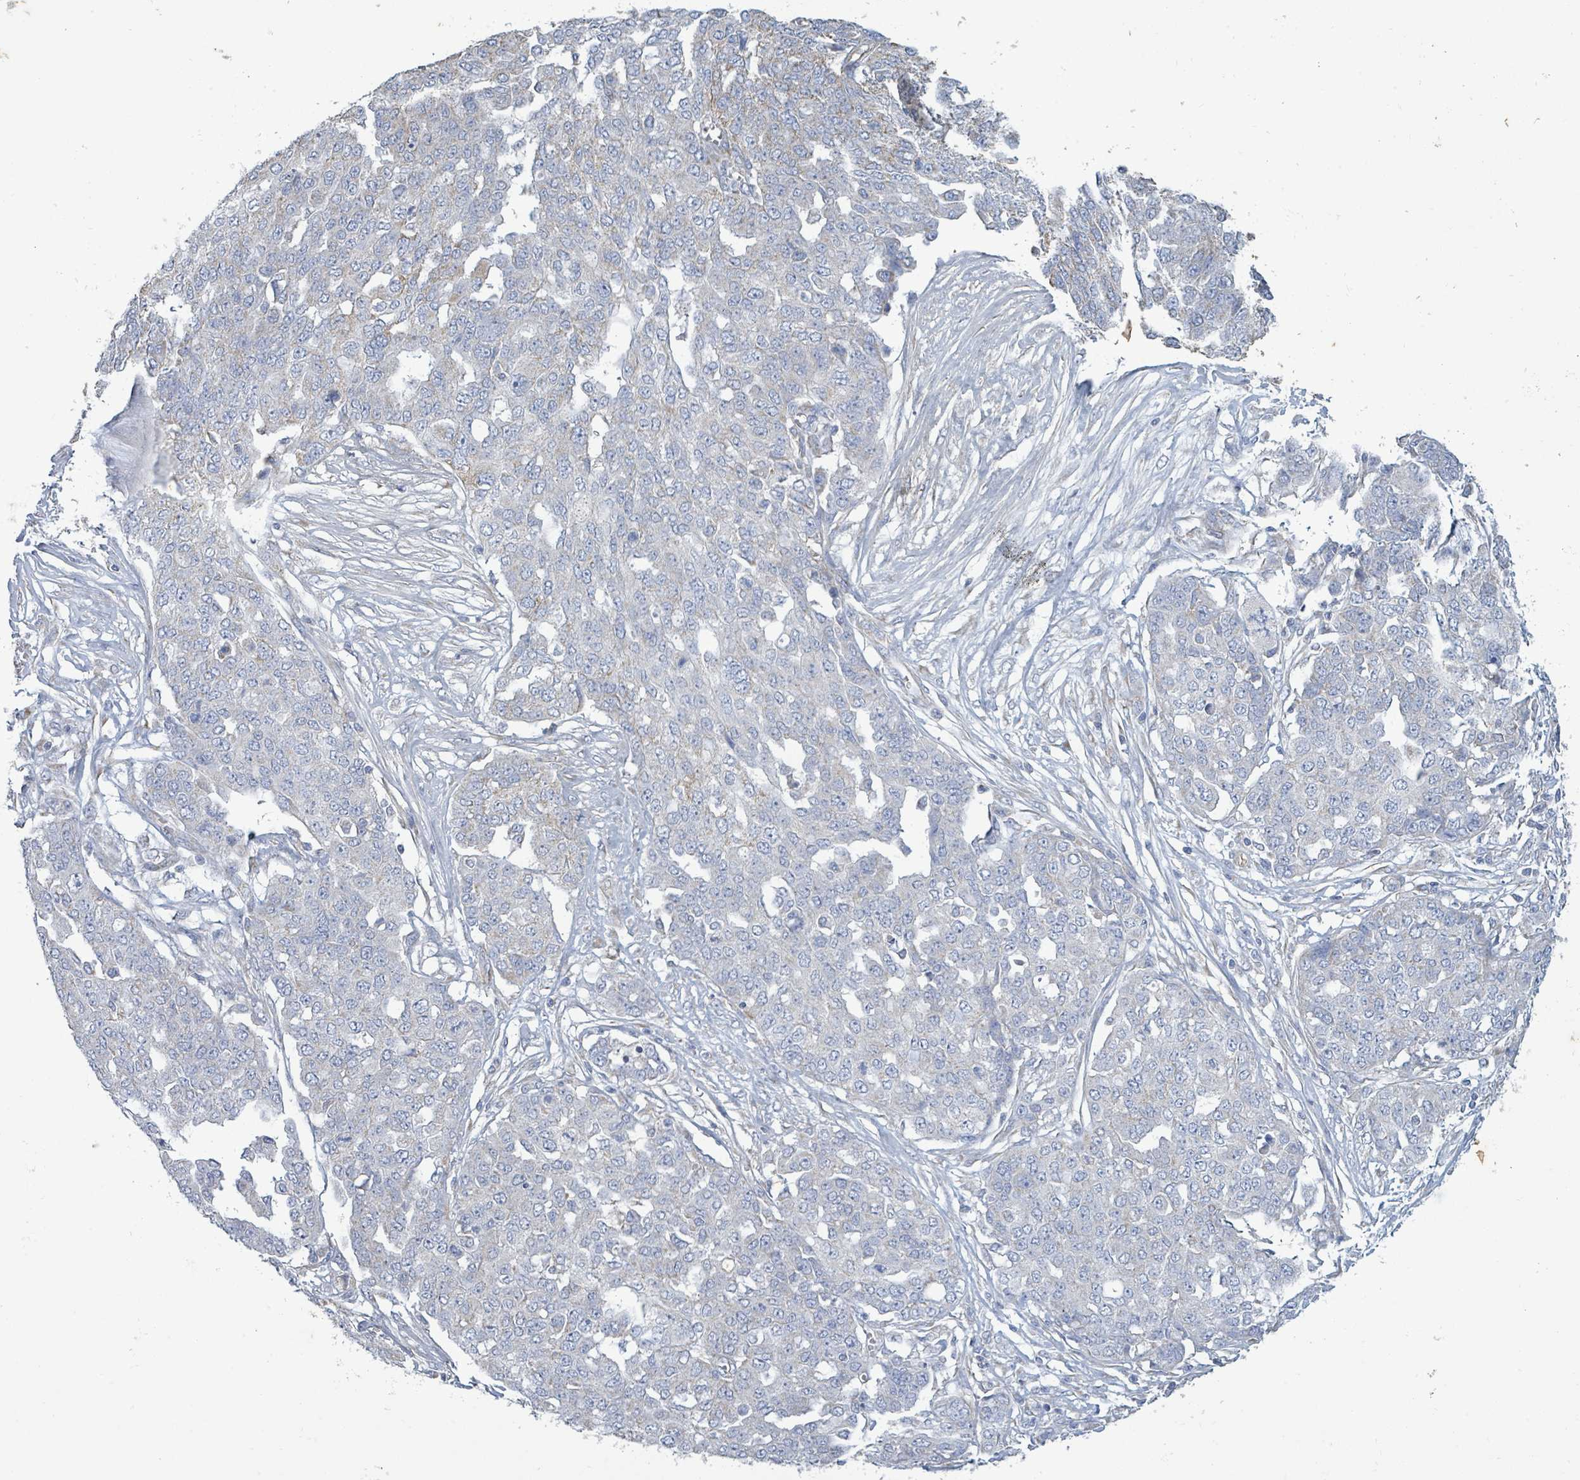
{"staining": {"intensity": "negative", "quantity": "none", "location": "none"}, "tissue": "ovarian cancer", "cell_type": "Tumor cells", "image_type": "cancer", "snomed": [{"axis": "morphology", "description": "Cystadenocarcinoma, serous, NOS"}, {"axis": "topography", "description": "Soft tissue"}, {"axis": "topography", "description": "Ovary"}], "caption": "Immunohistochemical staining of human ovarian cancer demonstrates no significant expression in tumor cells.", "gene": "ALG12", "patient": {"sex": "female", "age": 57}}